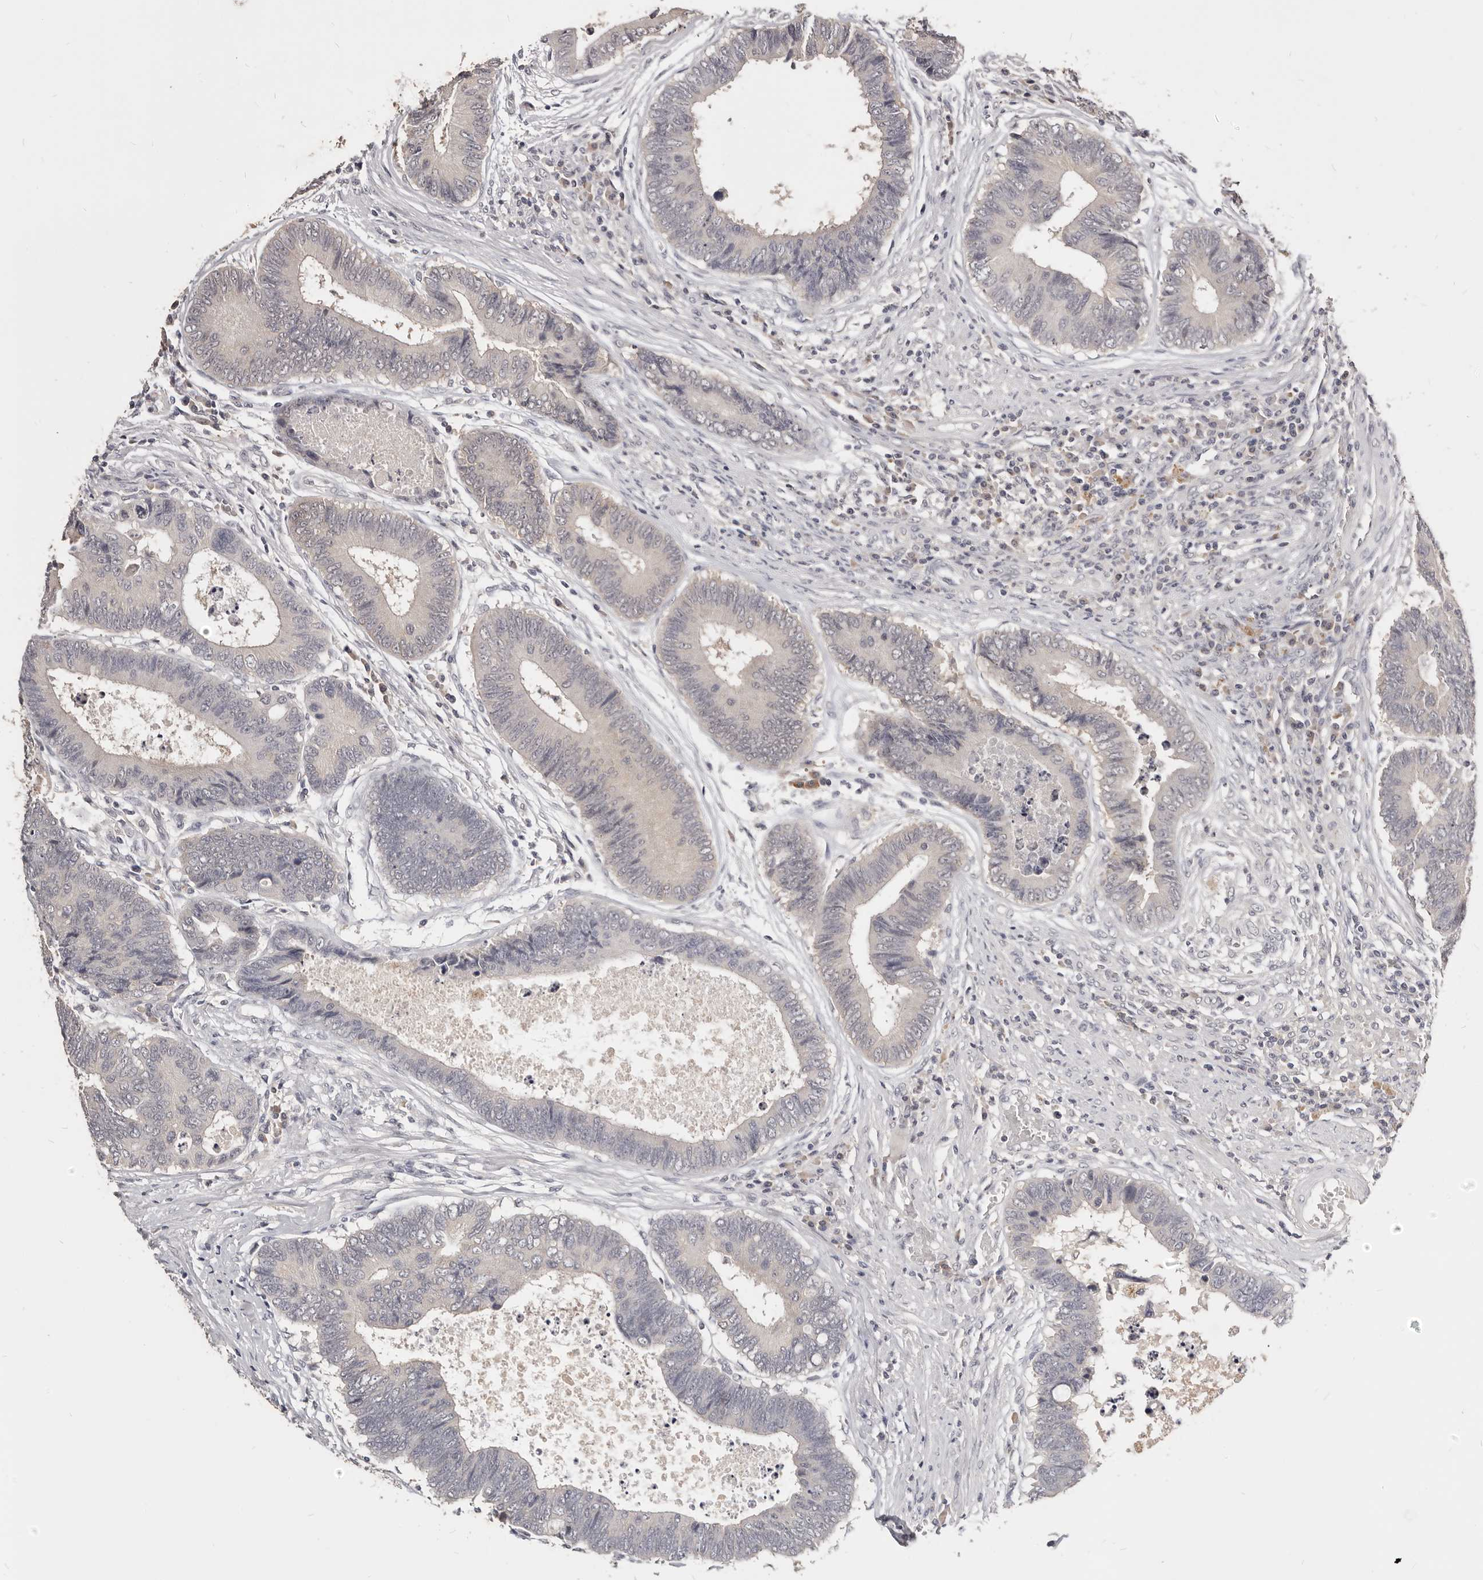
{"staining": {"intensity": "negative", "quantity": "none", "location": "none"}, "tissue": "colorectal cancer", "cell_type": "Tumor cells", "image_type": "cancer", "snomed": [{"axis": "morphology", "description": "Adenocarcinoma, NOS"}, {"axis": "topography", "description": "Rectum"}], "caption": "This is an immunohistochemistry image of colorectal cancer (adenocarcinoma). There is no positivity in tumor cells.", "gene": "TSPAN13", "patient": {"sex": "male", "age": 84}}